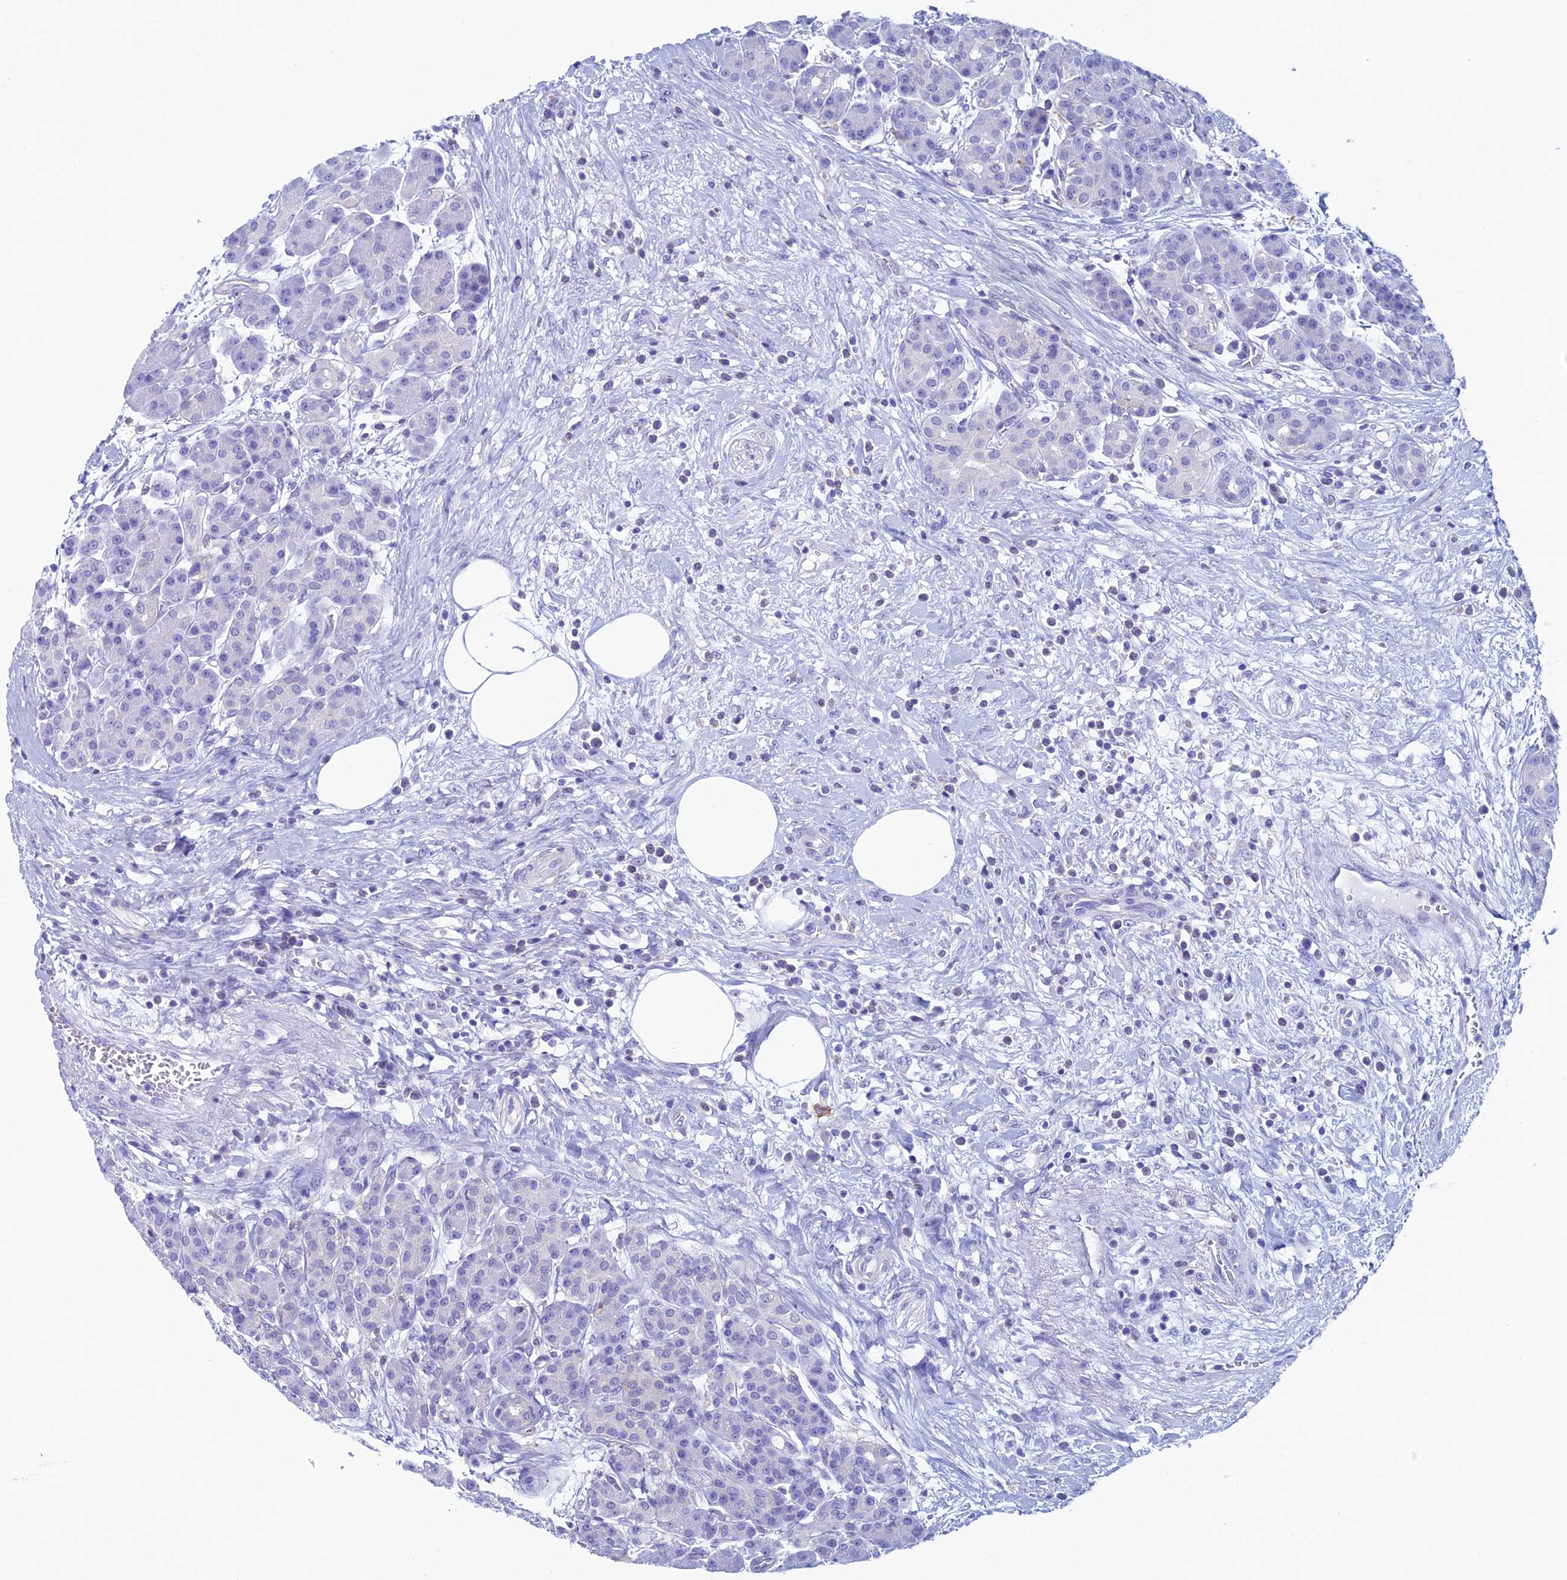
{"staining": {"intensity": "negative", "quantity": "none", "location": "none"}, "tissue": "pancreas", "cell_type": "Exocrine glandular cells", "image_type": "normal", "snomed": [{"axis": "morphology", "description": "Normal tissue, NOS"}, {"axis": "topography", "description": "Pancreas"}], "caption": "Histopathology image shows no protein positivity in exocrine glandular cells of normal pancreas. (IHC, brightfield microscopy, high magnification).", "gene": "KCNK17", "patient": {"sex": "male", "age": 63}}